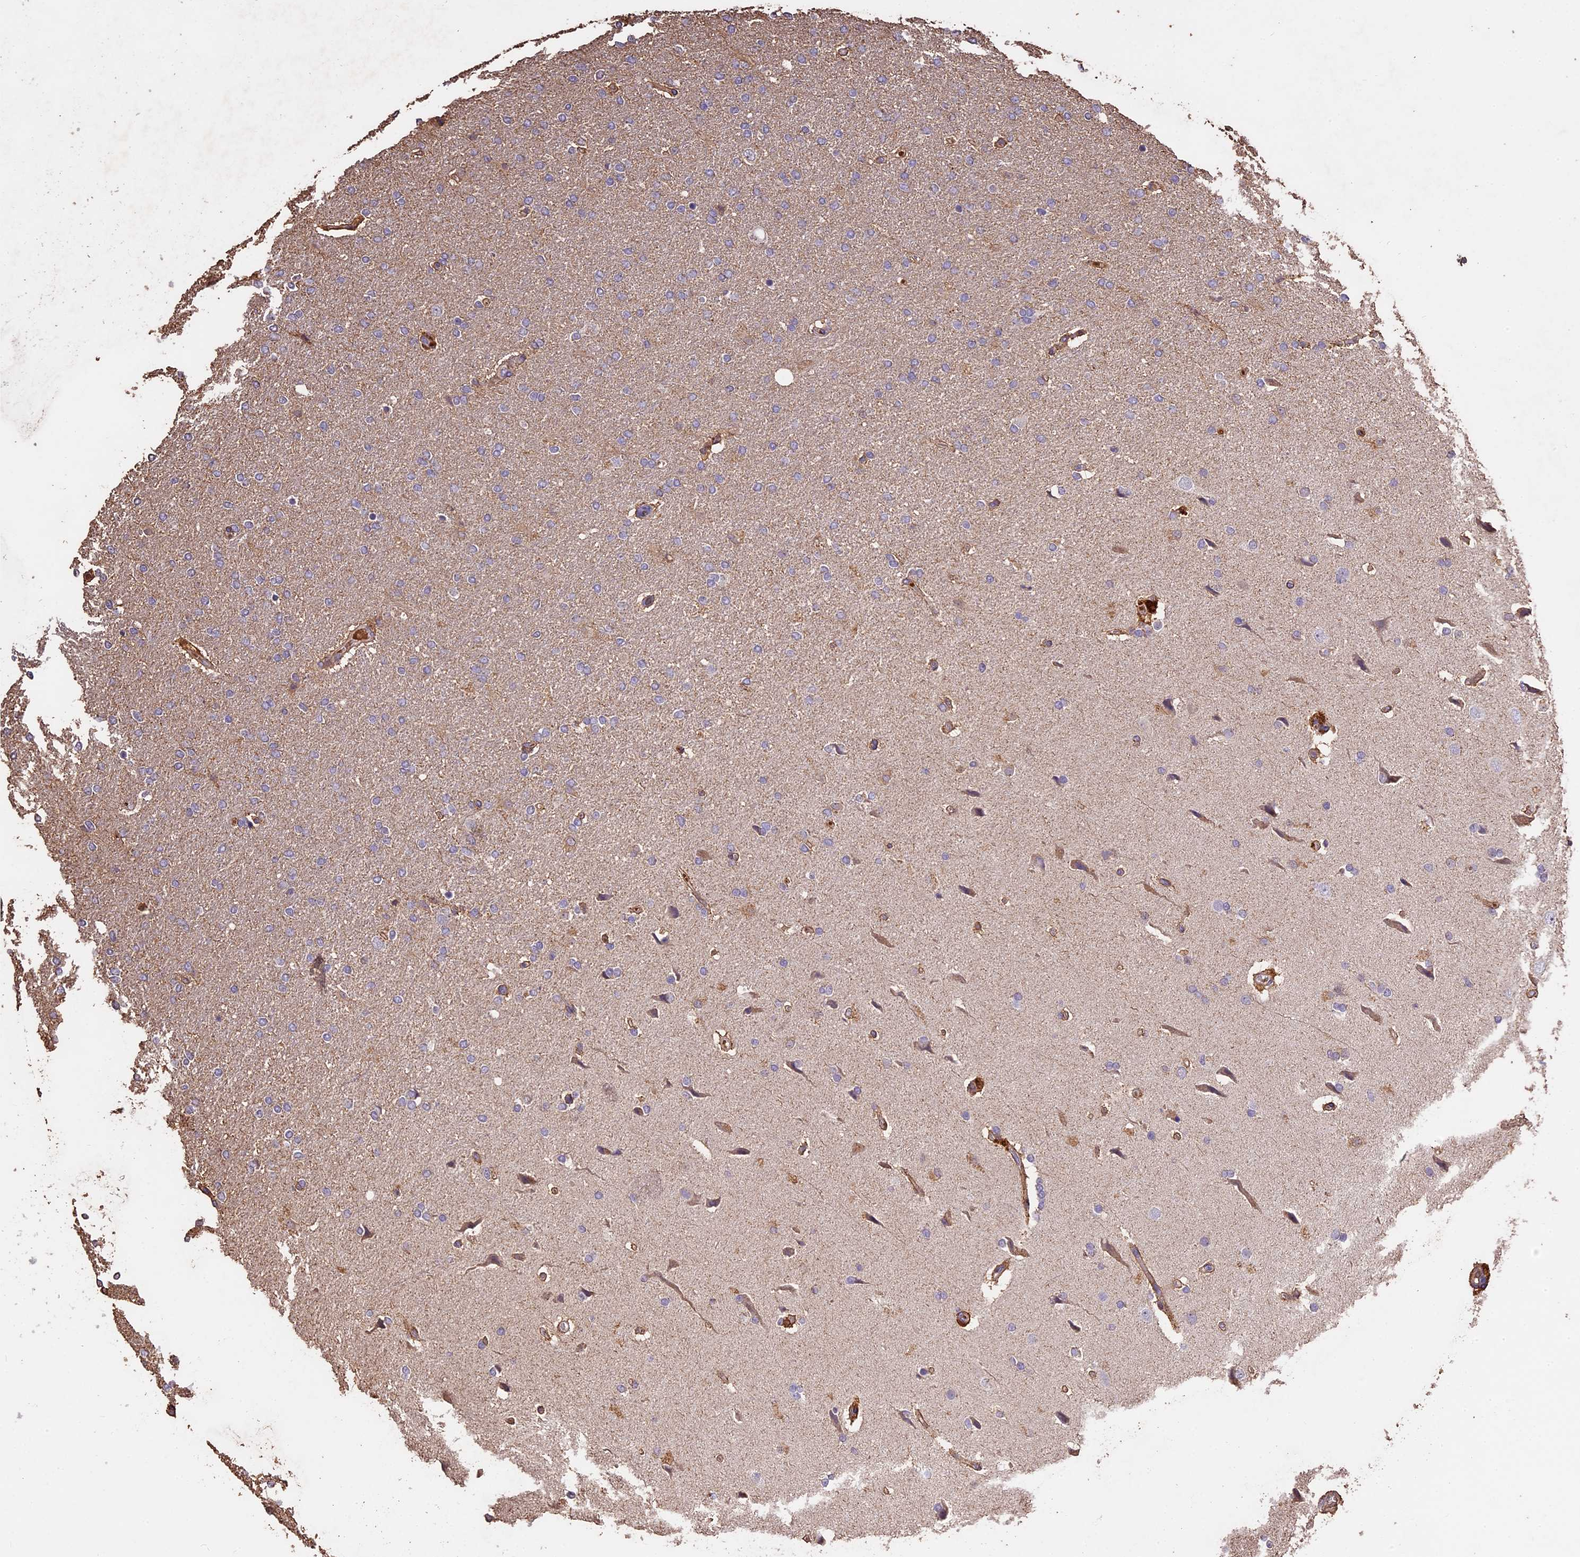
{"staining": {"intensity": "negative", "quantity": "none", "location": "none"}, "tissue": "glioma", "cell_type": "Tumor cells", "image_type": "cancer", "snomed": [{"axis": "morphology", "description": "Glioma, malignant, High grade"}, {"axis": "topography", "description": "Brain"}], "caption": "Immunohistochemistry histopathology image of neoplastic tissue: human glioma stained with DAB (3,3'-diaminobenzidine) reveals no significant protein expression in tumor cells.", "gene": "CRLF1", "patient": {"sex": "male", "age": 72}}